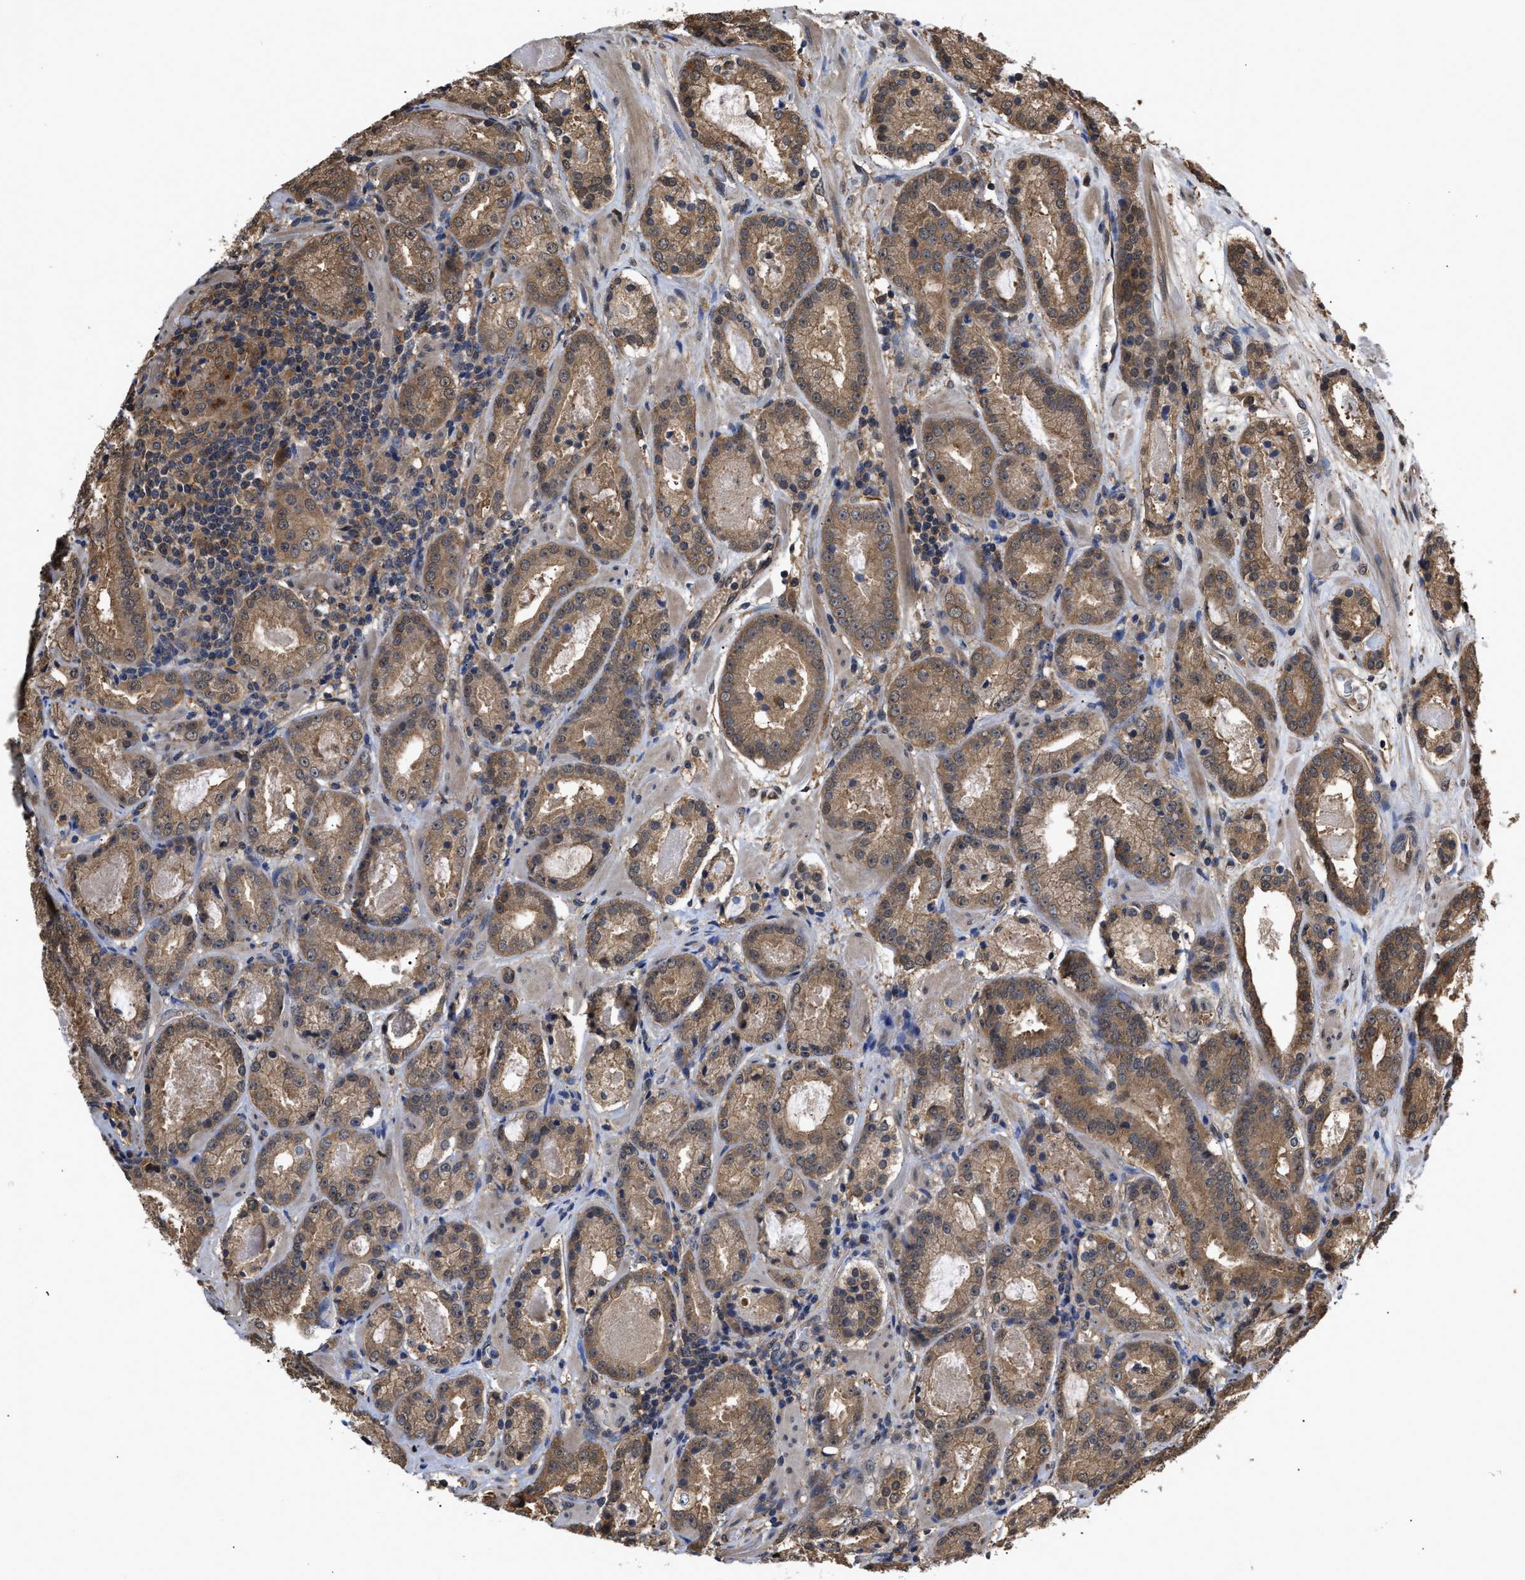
{"staining": {"intensity": "moderate", "quantity": ">75%", "location": "cytoplasmic/membranous"}, "tissue": "prostate cancer", "cell_type": "Tumor cells", "image_type": "cancer", "snomed": [{"axis": "morphology", "description": "Adenocarcinoma, Low grade"}, {"axis": "topography", "description": "Prostate"}], "caption": "Moderate cytoplasmic/membranous positivity for a protein is appreciated in about >75% of tumor cells of adenocarcinoma (low-grade) (prostate) using immunohistochemistry (IHC).", "gene": "SCAI", "patient": {"sex": "male", "age": 69}}